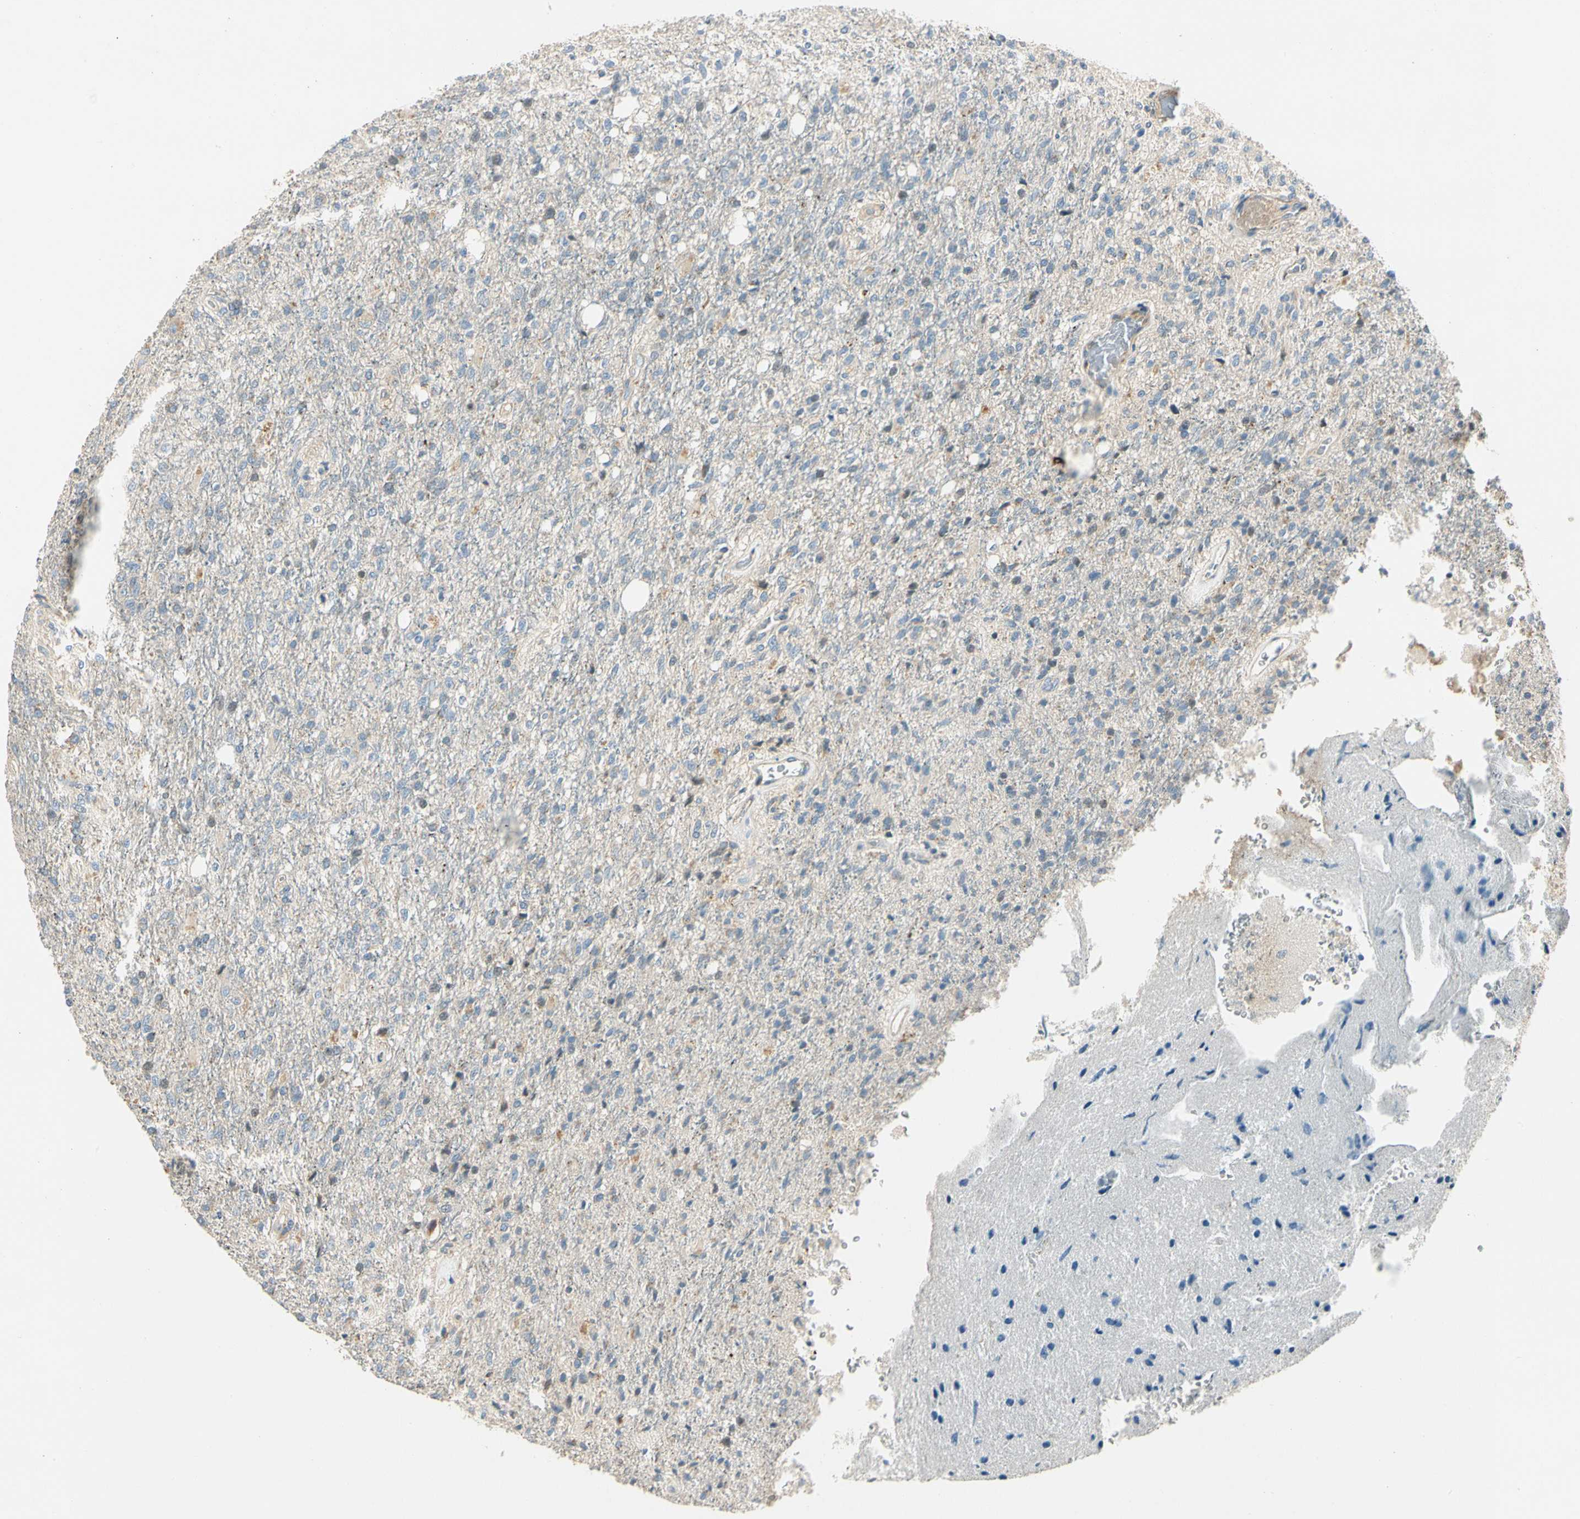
{"staining": {"intensity": "weak", "quantity": "<25%", "location": "cytoplasmic/membranous"}, "tissue": "glioma", "cell_type": "Tumor cells", "image_type": "cancer", "snomed": [{"axis": "morphology", "description": "Normal tissue, NOS"}, {"axis": "morphology", "description": "Glioma, malignant, High grade"}, {"axis": "topography", "description": "Cerebral cortex"}], "caption": "Tumor cells show no significant staining in glioma.", "gene": "CDH6", "patient": {"sex": "male", "age": 77}}